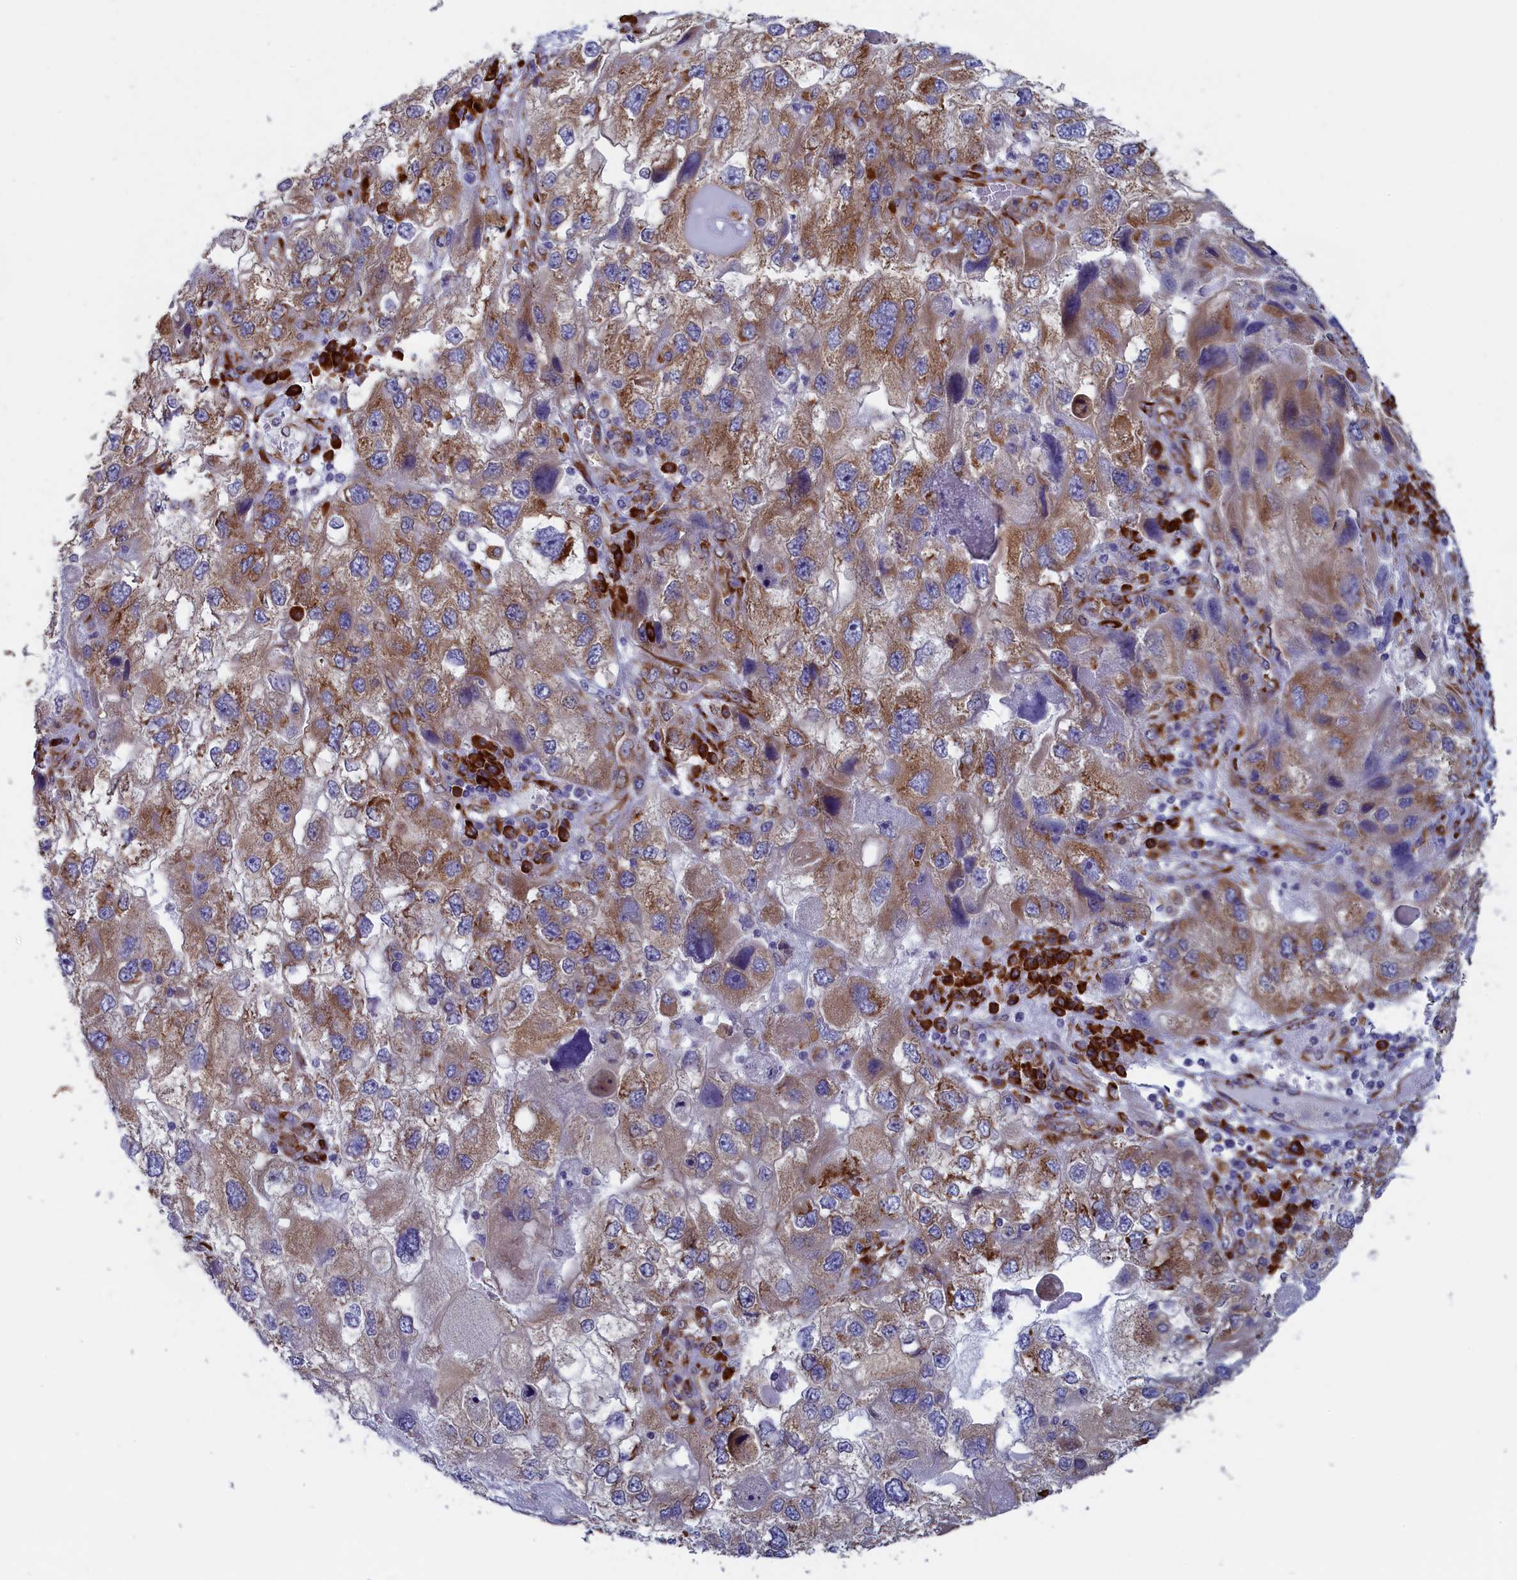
{"staining": {"intensity": "moderate", "quantity": "25%-75%", "location": "cytoplasmic/membranous"}, "tissue": "endometrial cancer", "cell_type": "Tumor cells", "image_type": "cancer", "snomed": [{"axis": "morphology", "description": "Adenocarcinoma, NOS"}, {"axis": "topography", "description": "Endometrium"}], "caption": "Human endometrial cancer (adenocarcinoma) stained for a protein (brown) demonstrates moderate cytoplasmic/membranous positive expression in about 25%-75% of tumor cells.", "gene": "CCDC68", "patient": {"sex": "female", "age": 49}}